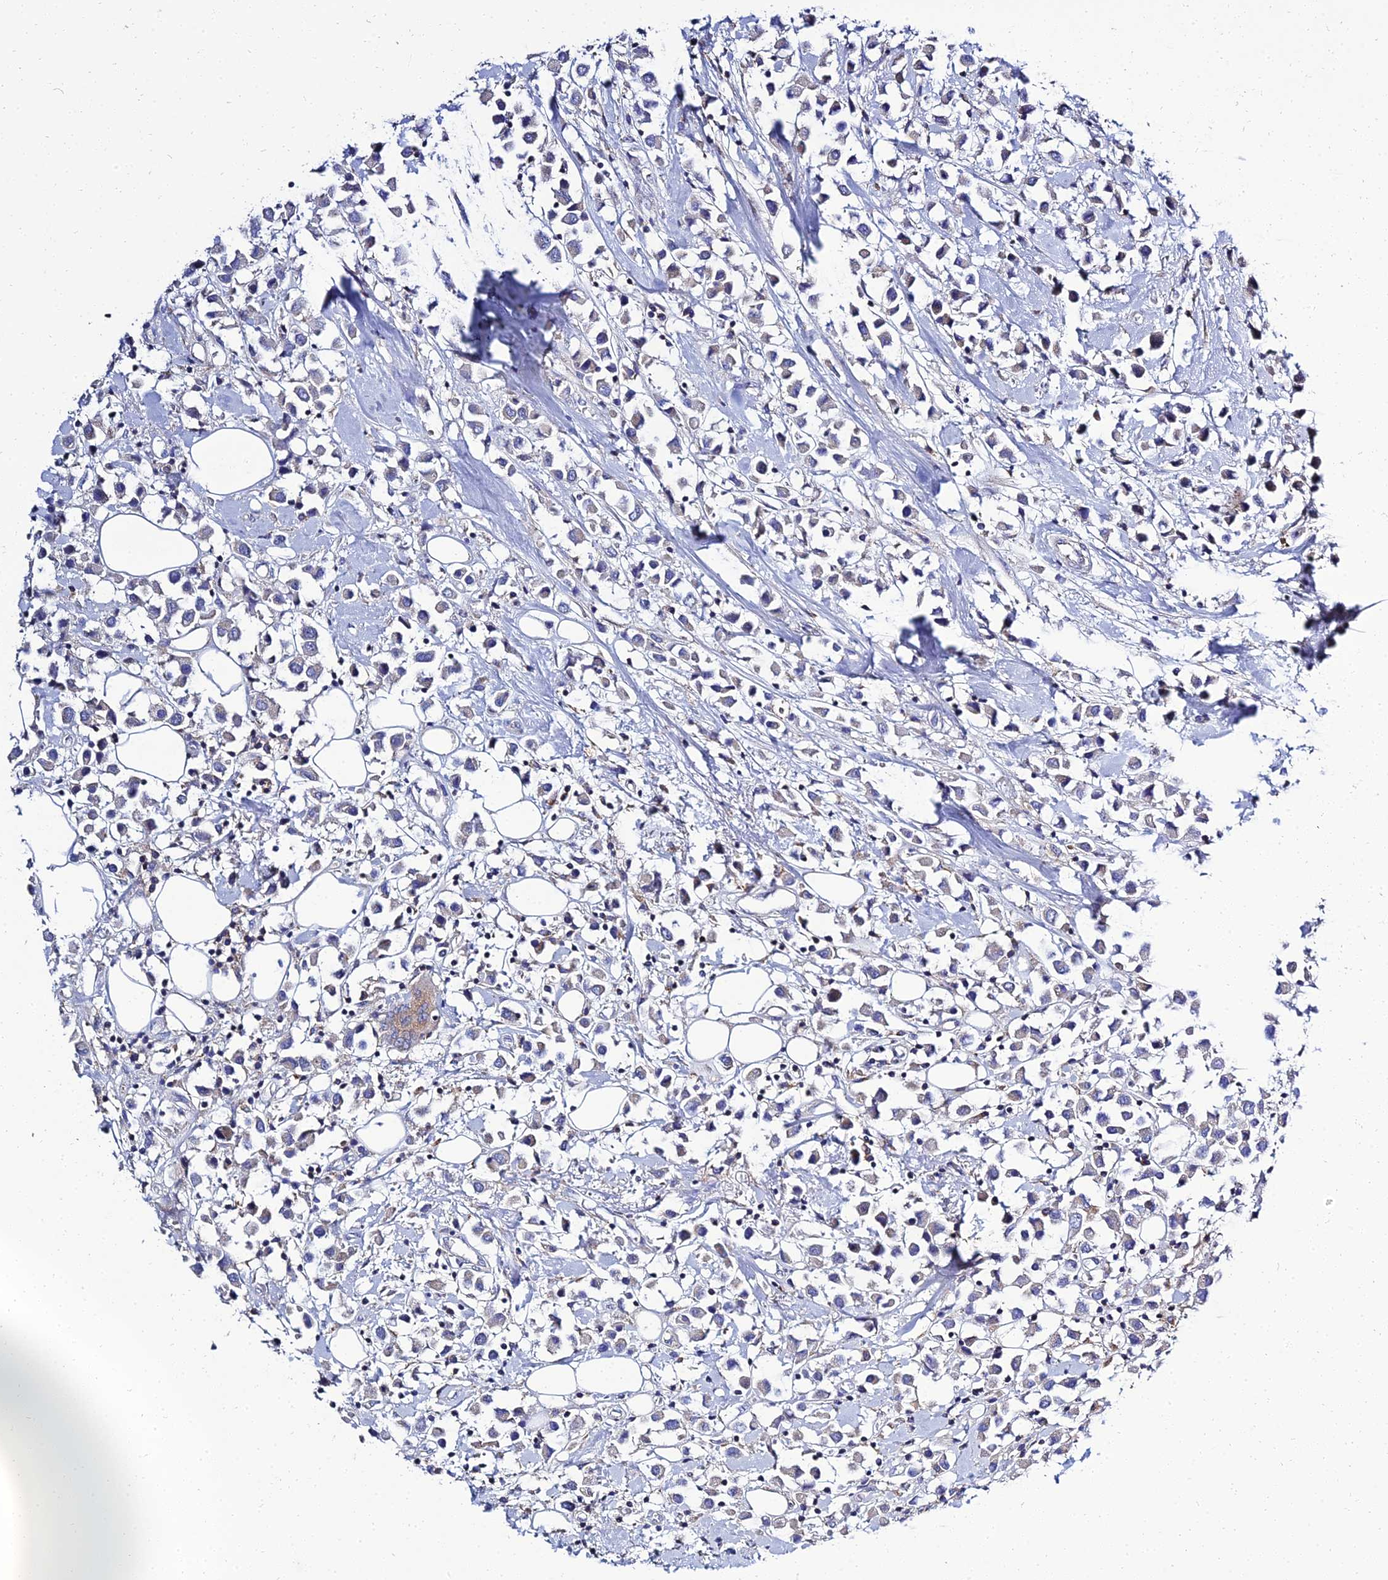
{"staining": {"intensity": "weak", "quantity": "<25%", "location": "cytoplasmic/membranous"}, "tissue": "breast cancer", "cell_type": "Tumor cells", "image_type": "cancer", "snomed": [{"axis": "morphology", "description": "Duct carcinoma"}, {"axis": "topography", "description": "Breast"}], "caption": "This image is of breast cancer (intraductal carcinoma) stained with immunohistochemistry (IHC) to label a protein in brown with the nuclei are counter-stained blue. There is no staining in tumor cells. (DAB immunohistochemistry visualized using brightfield microscopy, high magnification).", "gene": "NPY", "patient": {"sex": "female", "age": 61}}